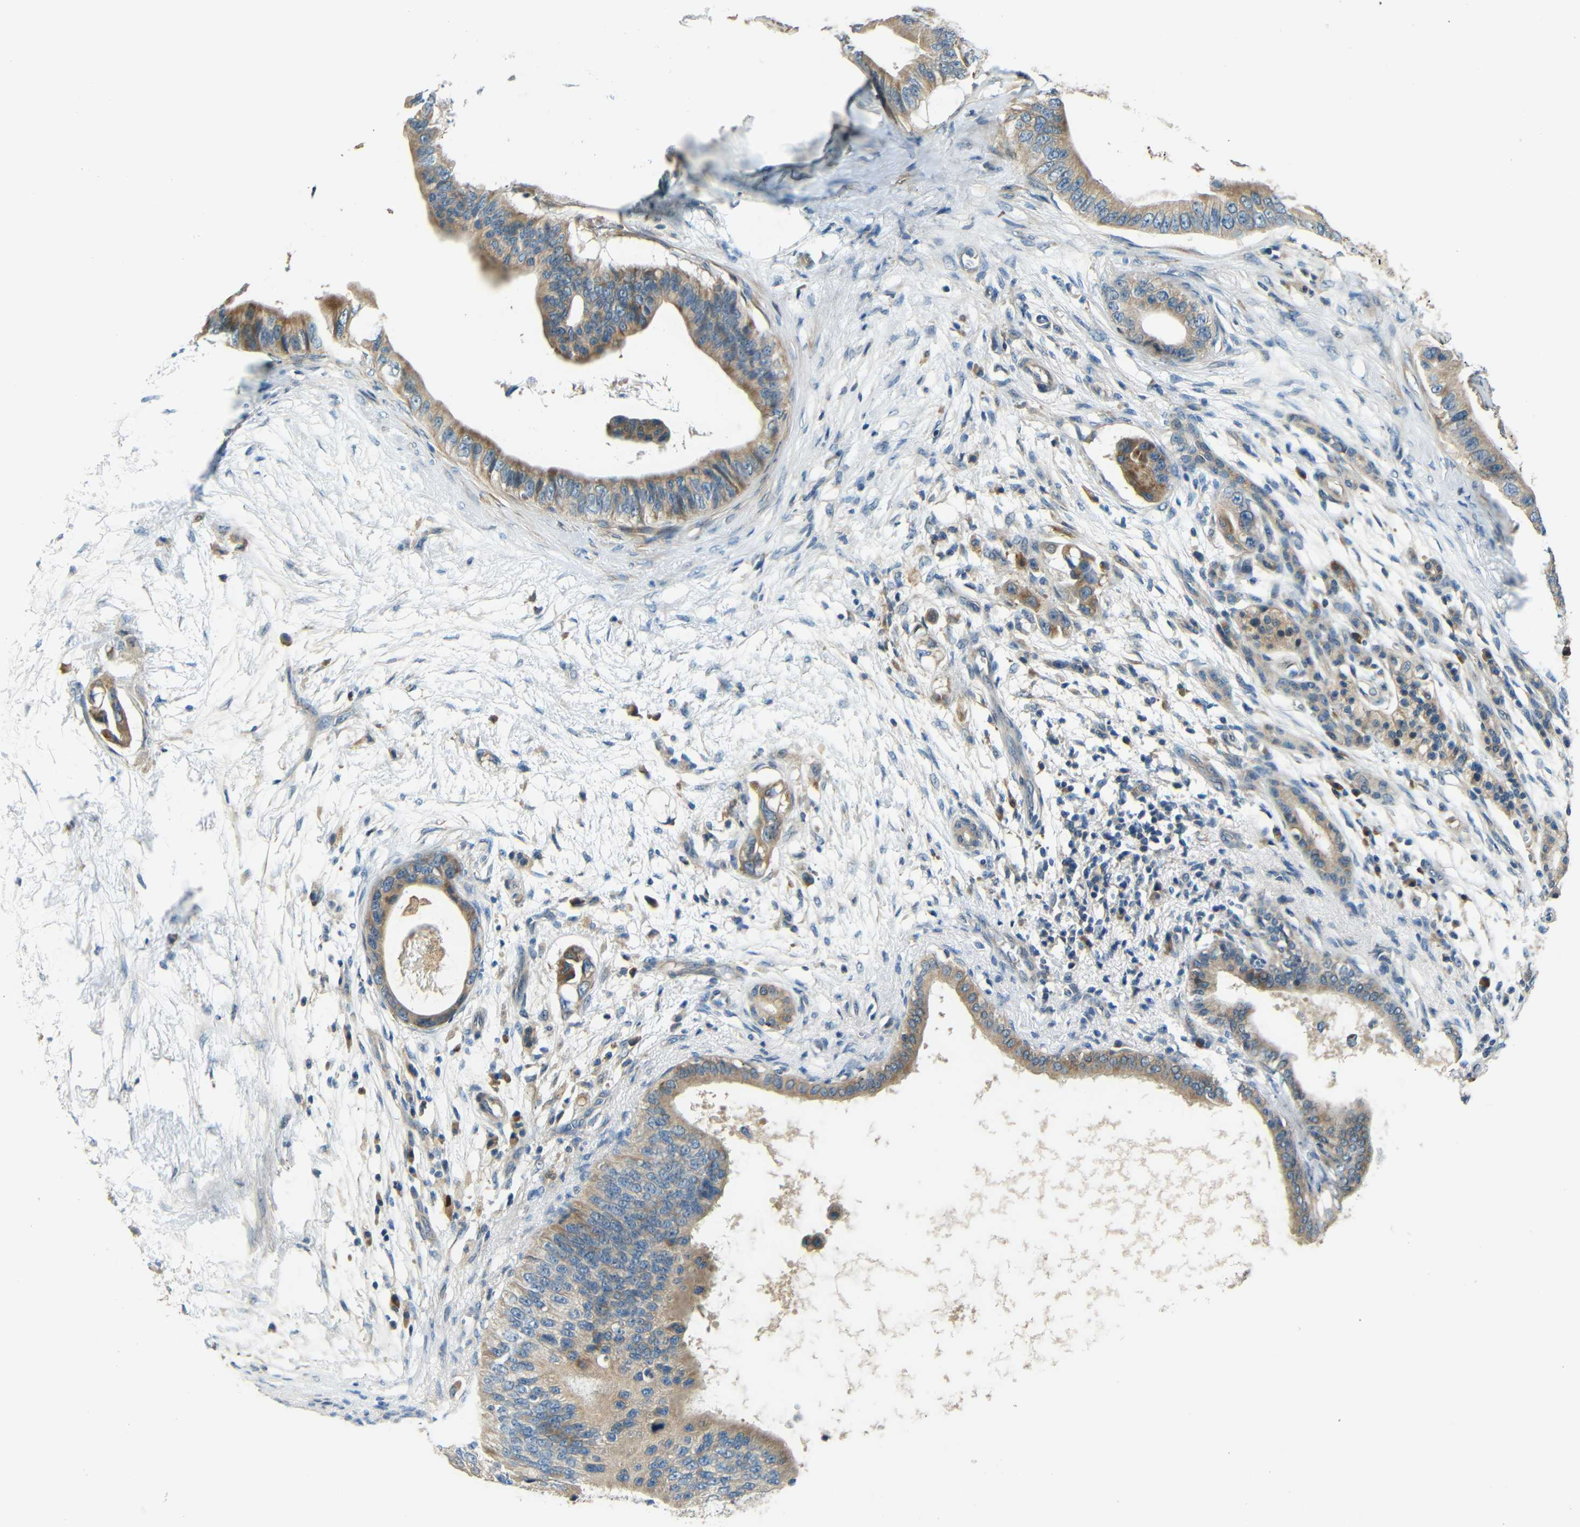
{"staining": {"intensity": "moderate", "quantity": ">75%", "location": "cytoplasmic/membranous"}, "tissue": "pancreatic cancer", "cell_type": "Tumor cells", "image_type": "cancer", "snomed": [{"axis": "morphology", "description": "Adenocarcinoma, NOS"}, {"axis": "topography", "description": "Pancreas"}], "caption": "The photomicrograph reveals immunohistochemical staining of pancreatic cancer. There is moderate cytoplasmic/membranous expression is present in approximately >75% of tumor cells. (brown staining indicates protein expression, while blue staining denotes nuclei).", "gene": "FNDC3A", "patient": {"sex": "male", "age": 77}}